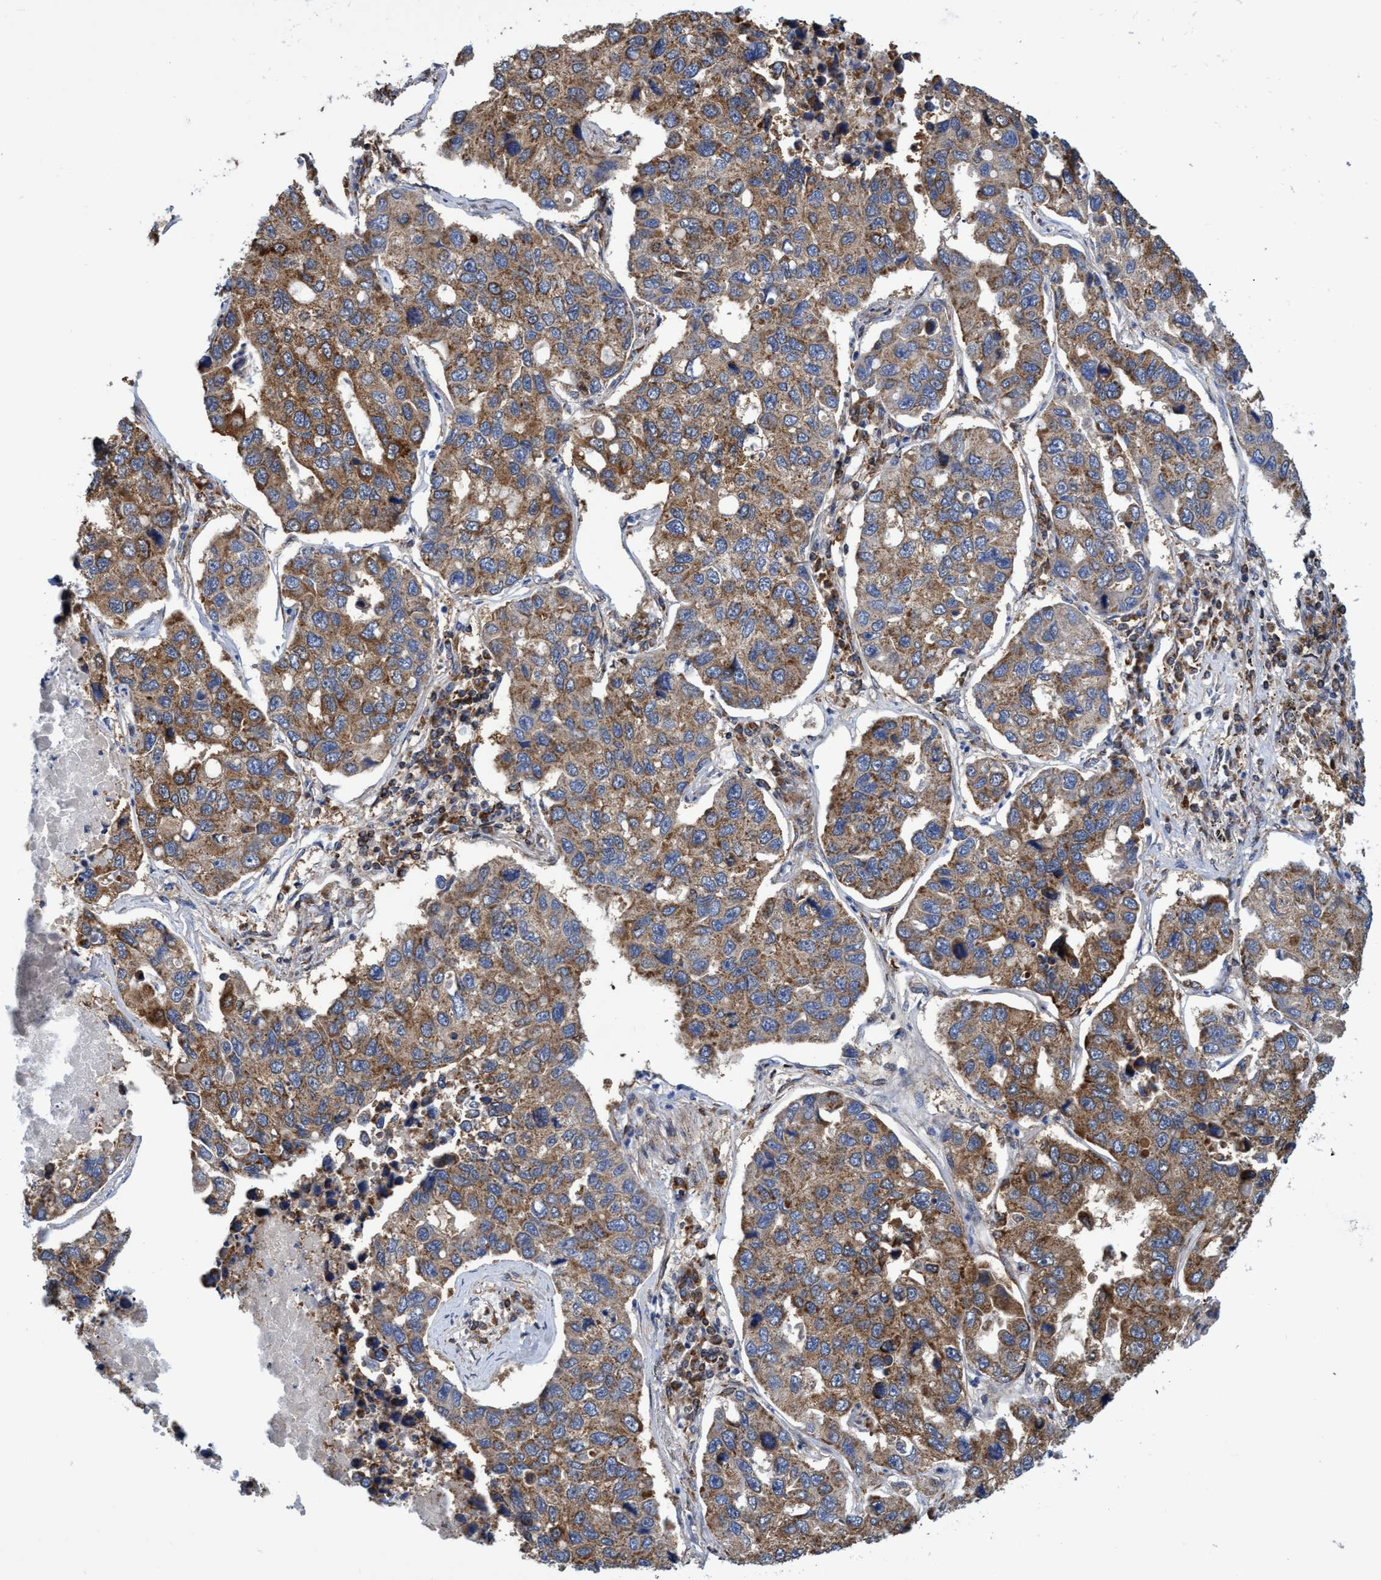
{"staining": {"intensity": "moderate", "quantity": ">75%", "location": "cytoplasmic/membranous"}, "tissue": "lung cancer", "cell_type": "Tumor cells", "image_type": "cancer", "snomed": [{"axis": "morphology", "description": "Adenocarcinoma, NOS"}, {"axis": "topography", "description": "Lung"}], "caption": "The image displays a brown stain indicating the presence of a protein in the cytoplasmic/membranous of tumor cells in lung adenocarcinoma.", "gene": "CRYZ", "patient": {"sex": "male", "age": 64}}